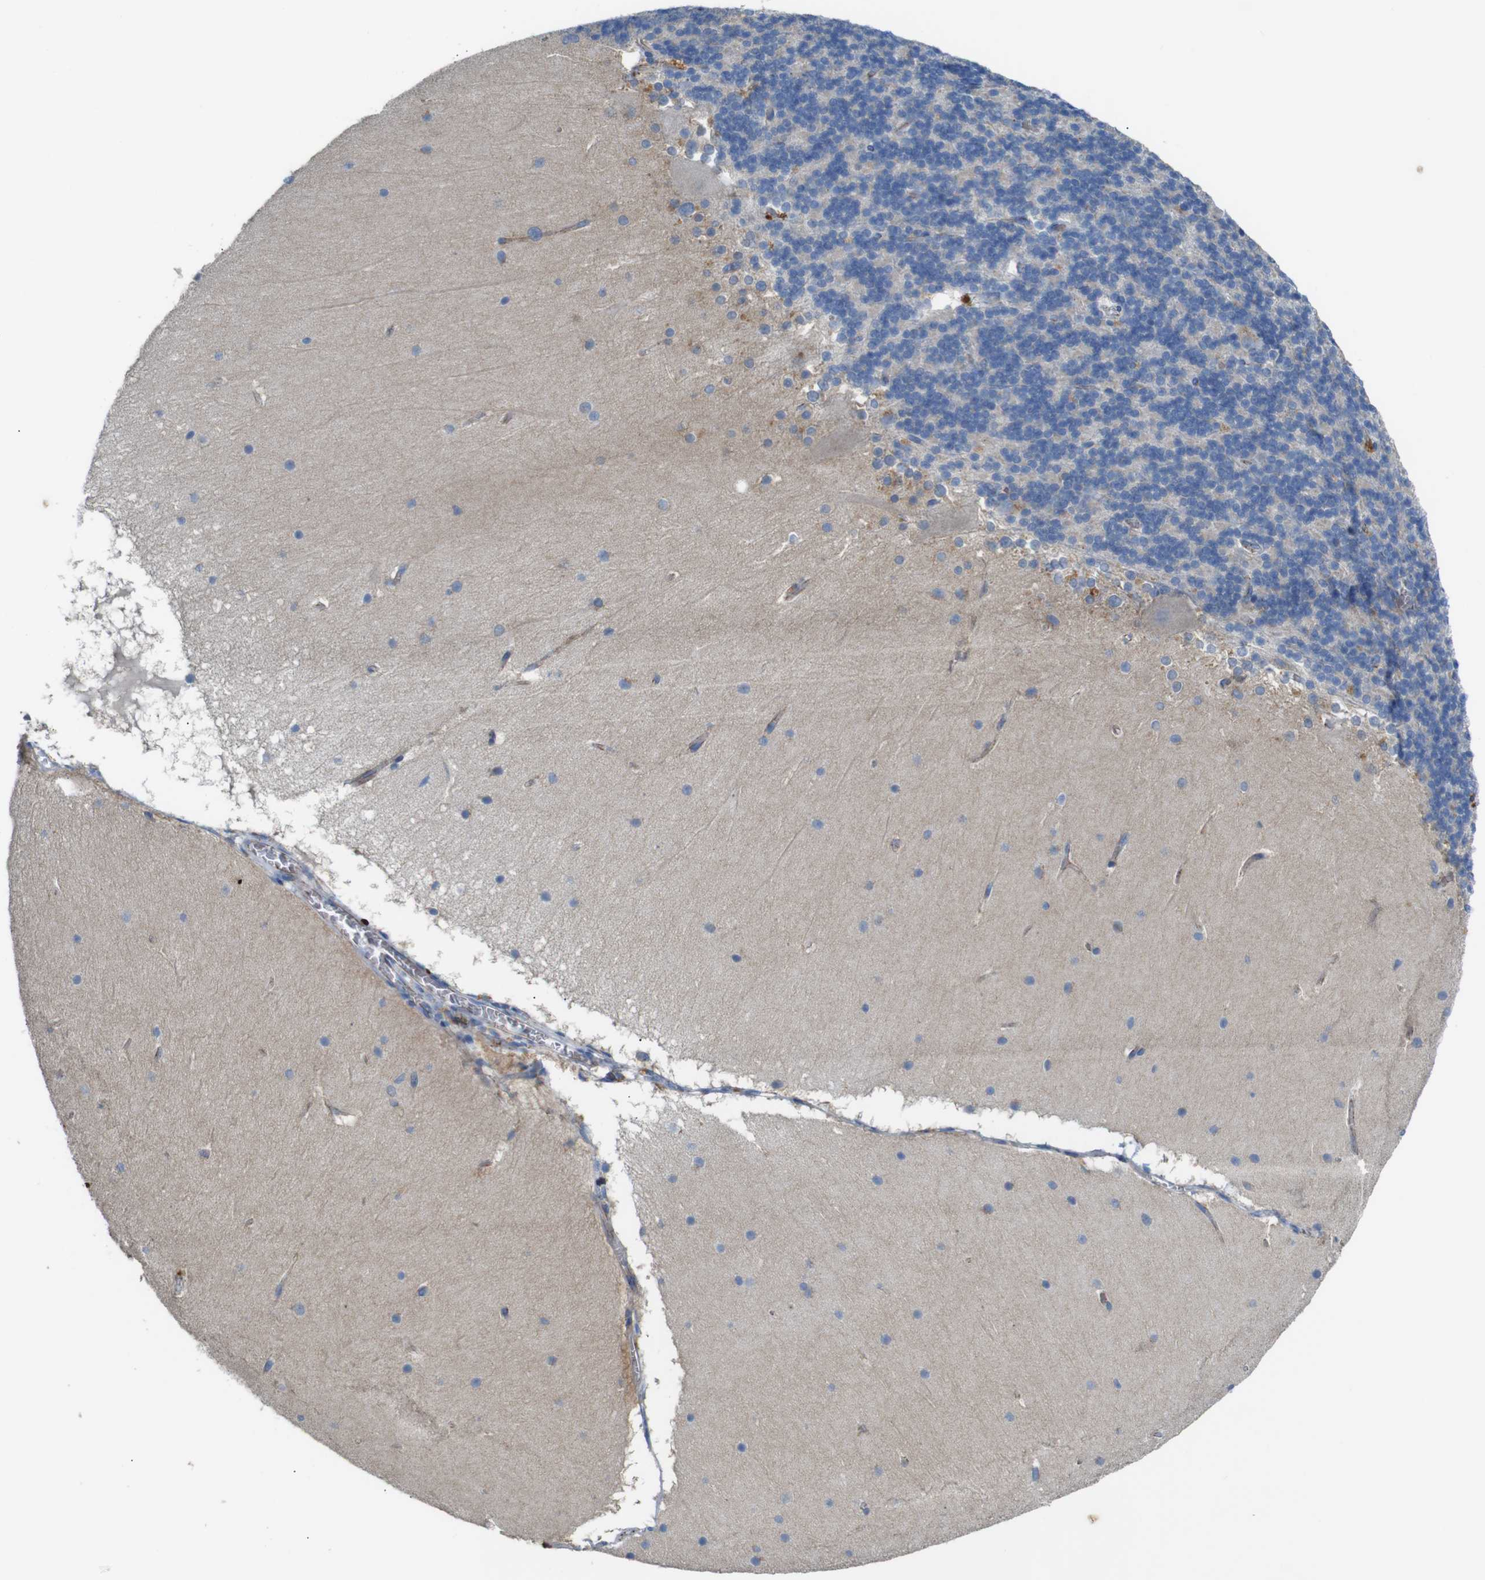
{"staining": {"intensity": "negative", "quantity": "none", "location": "none"}, "tissue": "cerebellum", "cell_type": "Cells in granular layer", "image_type": "normal", "snomed": [{"axis": "morphology", "description": "Normal tissue, NOS"}, {"axis": "topography", "description": "Cerebellum"}], "caption": "Immunohistochemistry (IHC) image of normal cerebellum stained for a protein (brown), which exhibits no expression in cells in granular layer. The staining was performed using DAB (3,3'-diaminobenzidine) to visualize the protein expression in brown, while the nuclei were stained in blue with hematoxylin (Magnification: 20x).", "gene": "NHLRC3", "patient": {"sex": "female", "age": 19}}